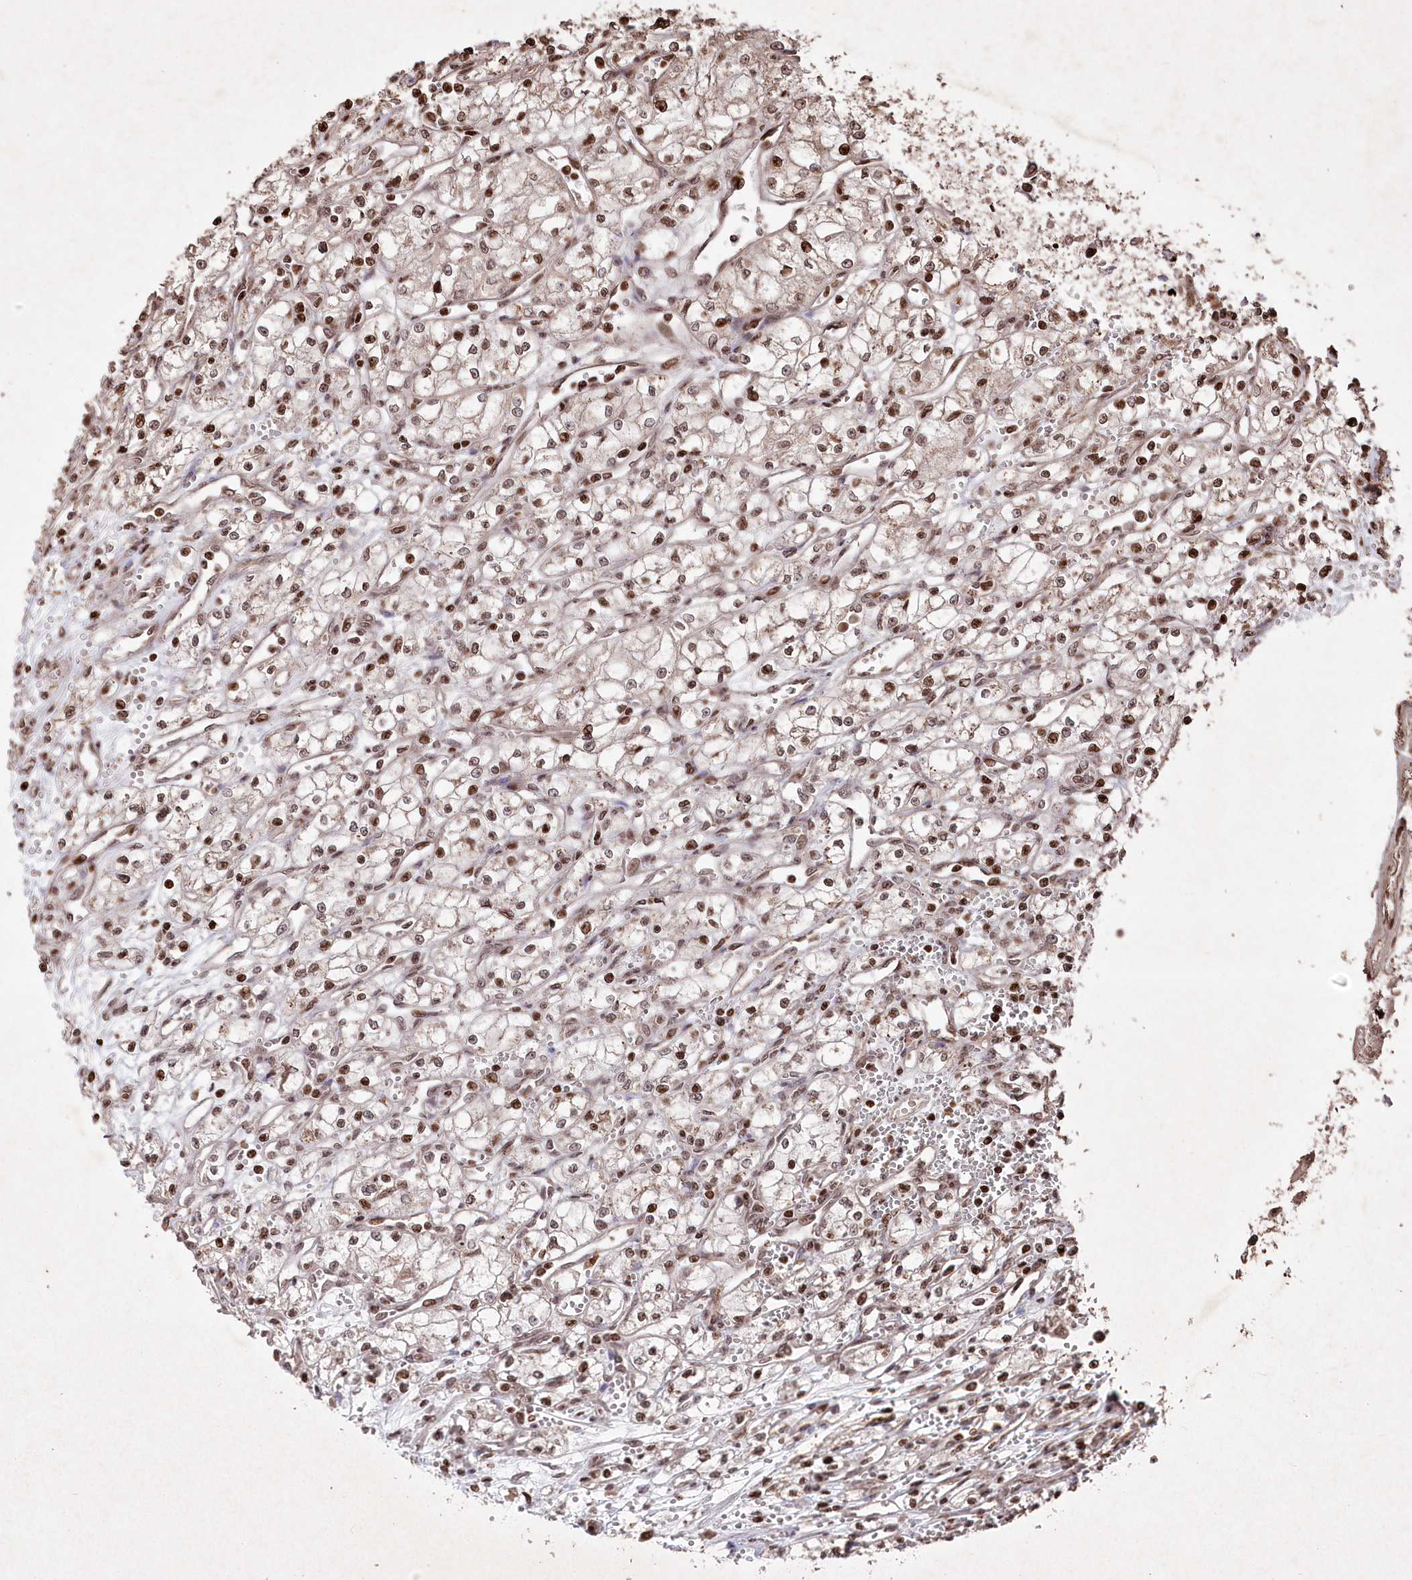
{"staining": {"intensity": "moderate", "quantity": ">75%", "location": "nuclear"}, "tissue": "renal cancer", "cell_type": "Tumor cells", "image_type": "cancer", "snomed": [{"axis": "morphology", "description": "Adenocarcinoma, NOS"}, {"axis": "topography", "description": "Kidney"}], "caption": "High-power microscopy captured an immunohistochemistry (IHC) photomicrograph of adenocarcinoma (renal), revealing moderate nuclear expression in about >75% of tumor cells.", "gene": "CCSER2", "patient": {"sex": "male", "age": 59}}